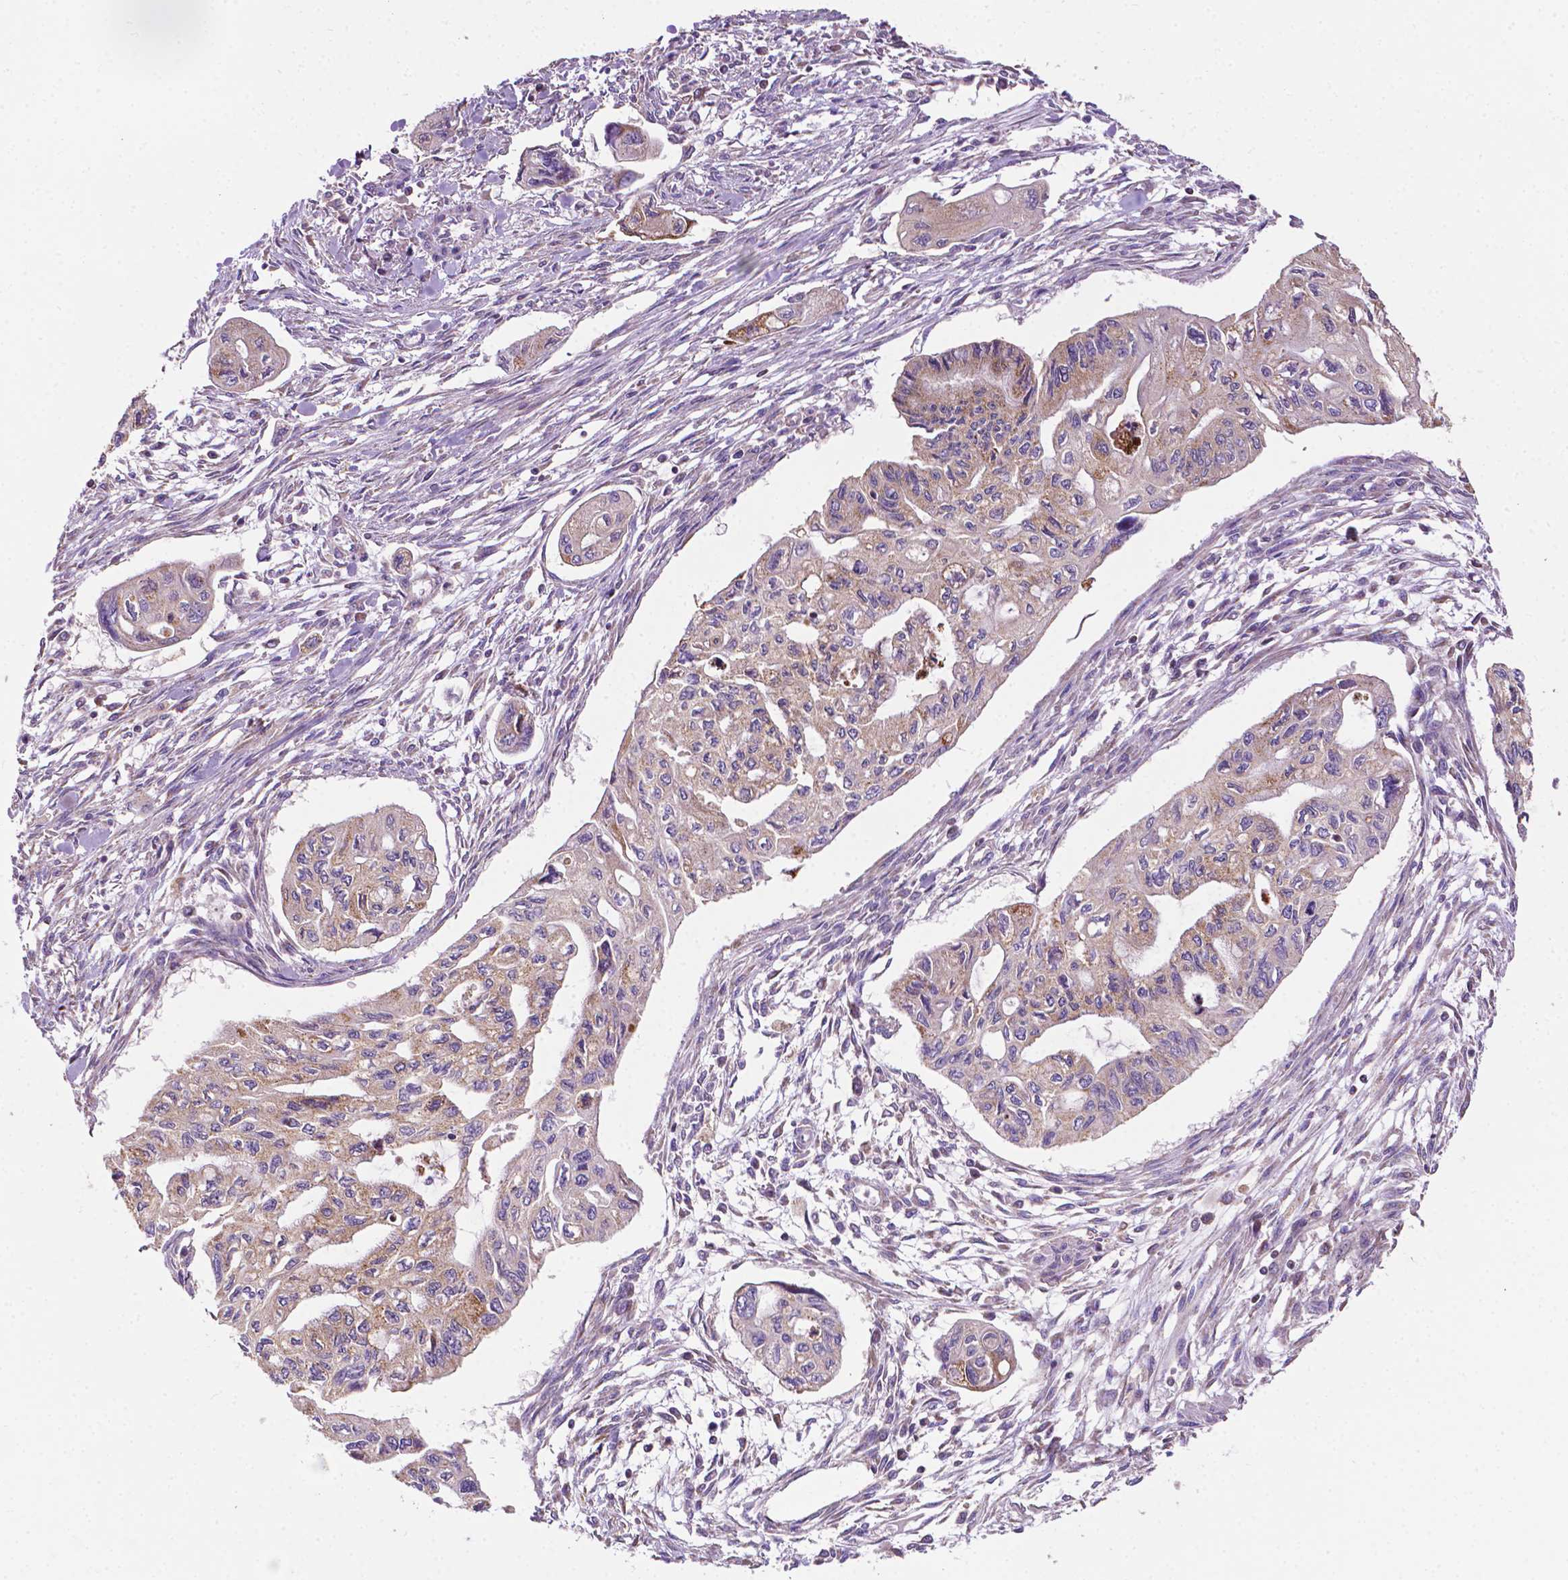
{"staining": {"intensity": "weak", "quantity": ">75%", "location": "cytoplasmic/membranous"}, "tissue": "pancreatic cancer", "cell_type": "Tumor cells", "image_type": "cancer", "snomed": [{"axis": "morphology", "description": "Adenocarcinoma, NOS"}, {"axis": "topography", "description": "Pancreas"}], "caption": "Protein staining of pancreatic cancer tissue shows weak cytoplasmic/membranous positivity in approximately >75% of tumor cells. (DAB IHC with brightfield microscopy, high magnification).", "gene": "ILVBL", "patient": {"sex": "female", "age": 76}}